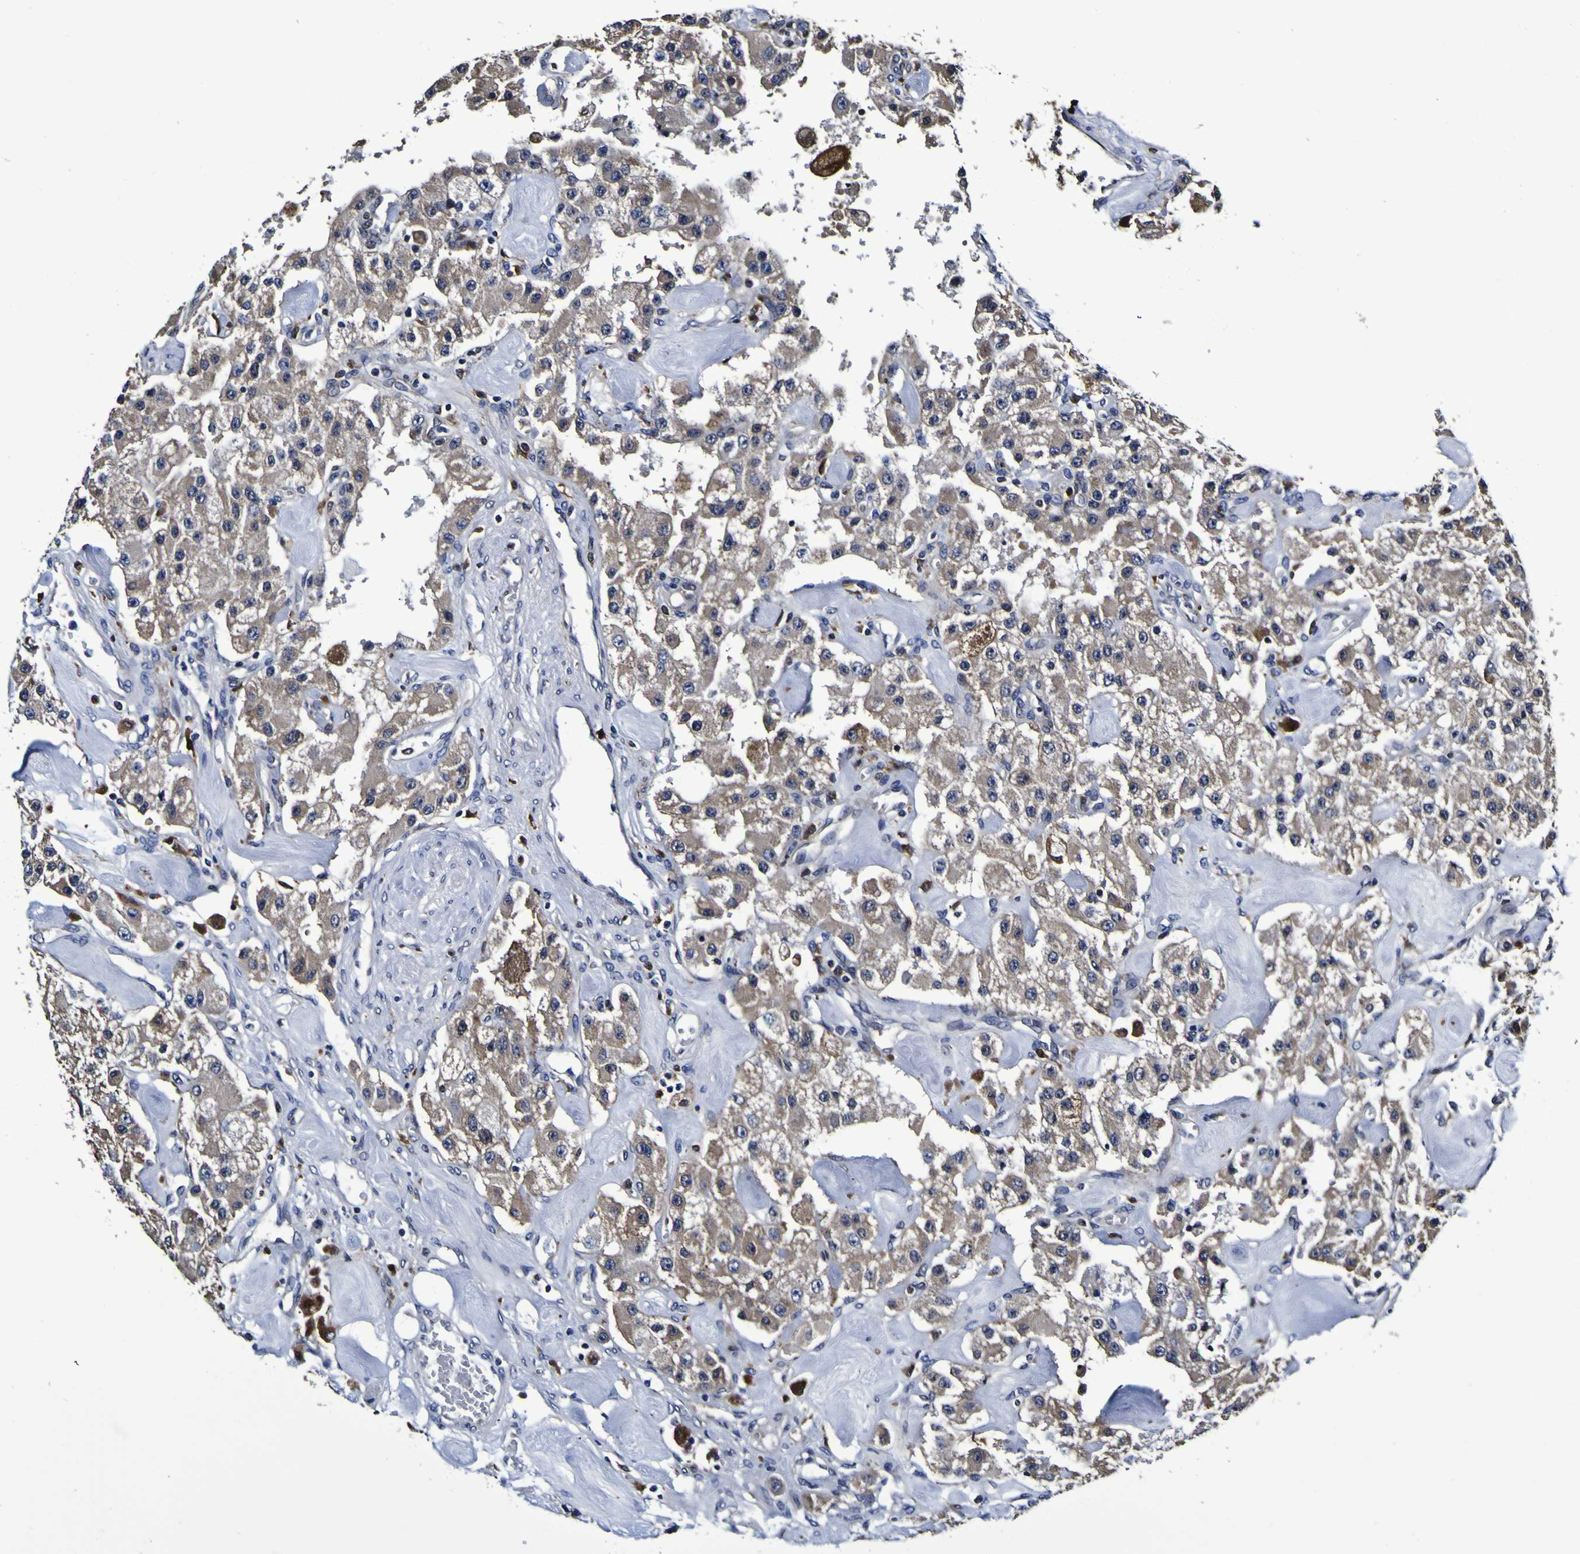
{"staining": {"intensity": "weak", "quantity": ">75%", "location": "cytoplasmic/membranous"}, "tissue": "carcinoid", "cell_type": "Tumor cells", "image_type": "cancer", "snomed": [{"axis": "morphology", "description": "Carcinoid, malignant, NOS"}, {"axis": "topography", "description": "Pancreas"}], "caption": "Carcinoid (malignant) stained for a protein (brown) shows weak cytoplasmic/membranous positive expression in about >75% of tumor cells.", "gene": "GPX1", "patient": {"sex": "male", "age": 41}}